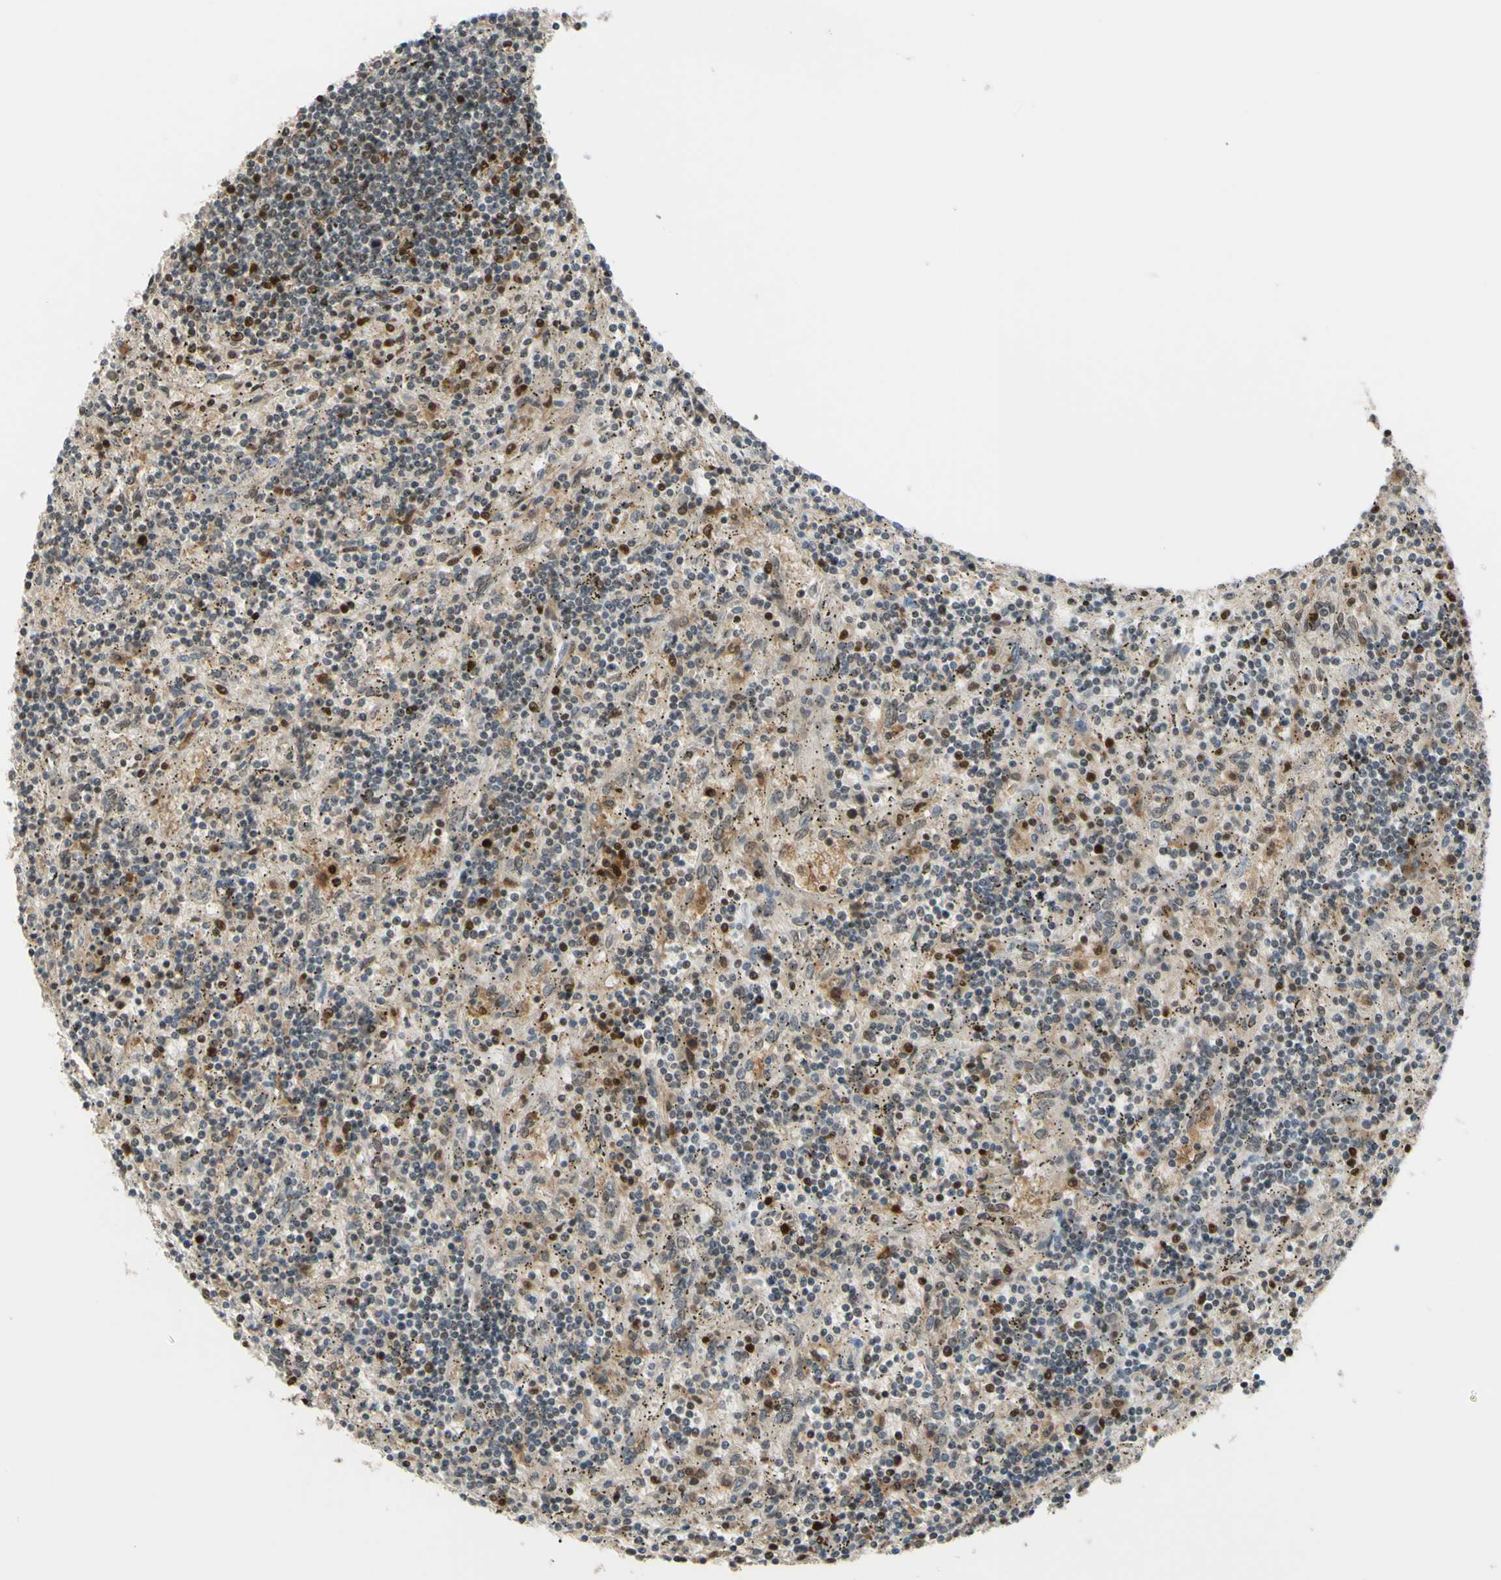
{"staining": {"intensity": "strong", "quantity": "<25%", "location": "cytoplasmic/membranous,nuclear"}, "tissue": "lymphoma", "cell_type": "Tumor cells", "image_type": "cancer", "snomed": [{"axis": "morphology", "description": "Malignant lymphoma, non-Hodgkin's type, Low grade"}, {"axis": "topography", "description": "Spleen"}], "caption": "Immunohistochemistry image of lymphoma stained for a protein (brown), which demonstrates medium levels of strong cytoplasmic/membranous and nuclear expression in about <25% of tumor cells.", "gene": "FKBP5", "patient": {"sex": "male", "age": 76}}